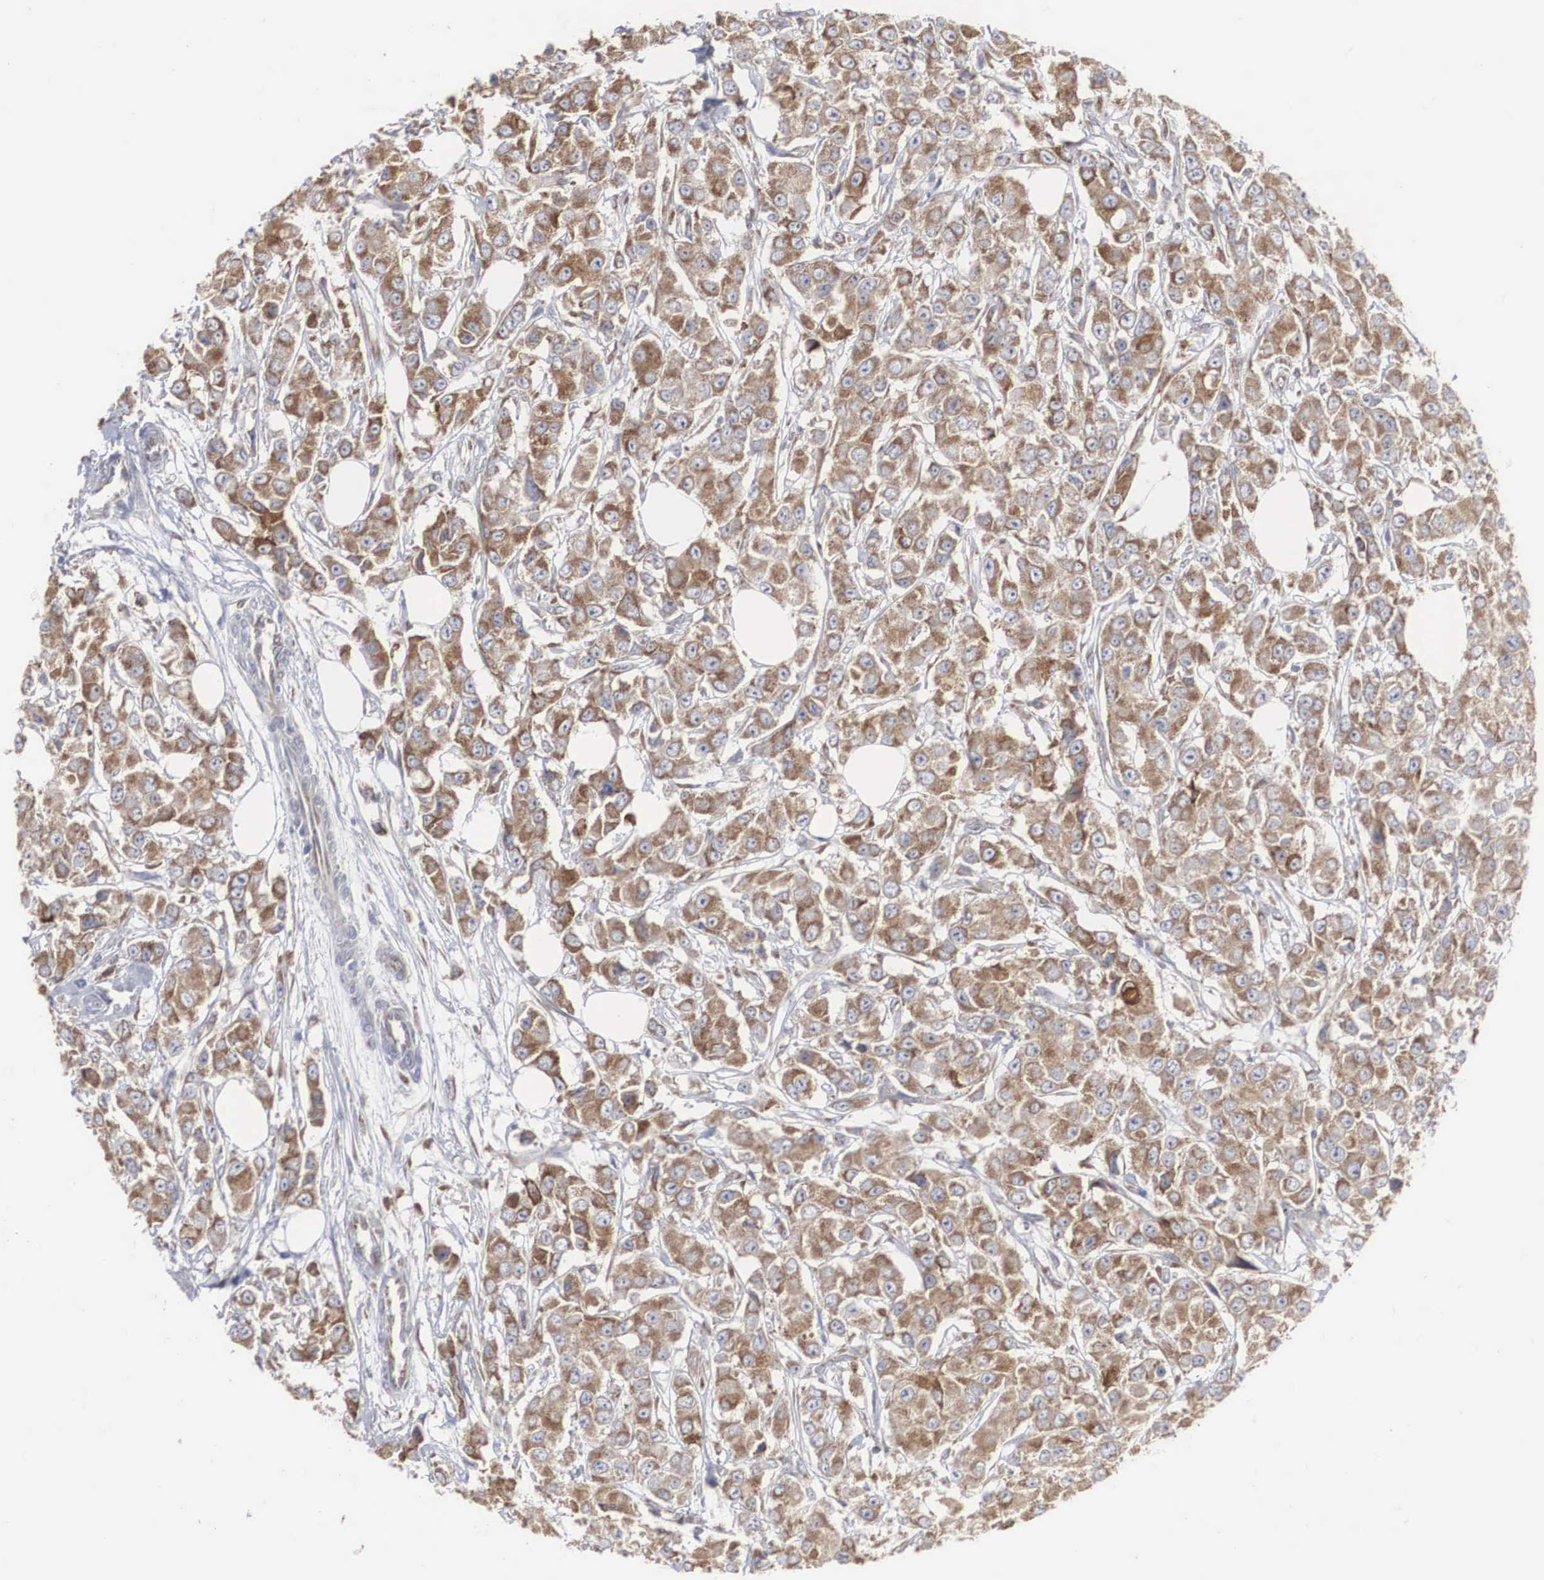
{"staining": {"intensity": "moderate", "quantity": ">75%", "location": "cytoplasmic/membranous"}, "tissue": "breast cancer", "cell_type": "Tumor cells", "image_type": "cancer", "snomed": [{"axis": "morphology", "description": "Duct carcinoma"}, {"axis": "topography", "description": "Breast"}], "caption": "Immunohistochemistry (DAB (3,3'-diaminobenzidine)) staining of breast invasive ductal carcinoma exhibits moderate cytoplasmic/membranous protein expression in approximately >75% of tumor cells.", "gene": "MIA2", "patient": {"sex": "female", "age": 58}}